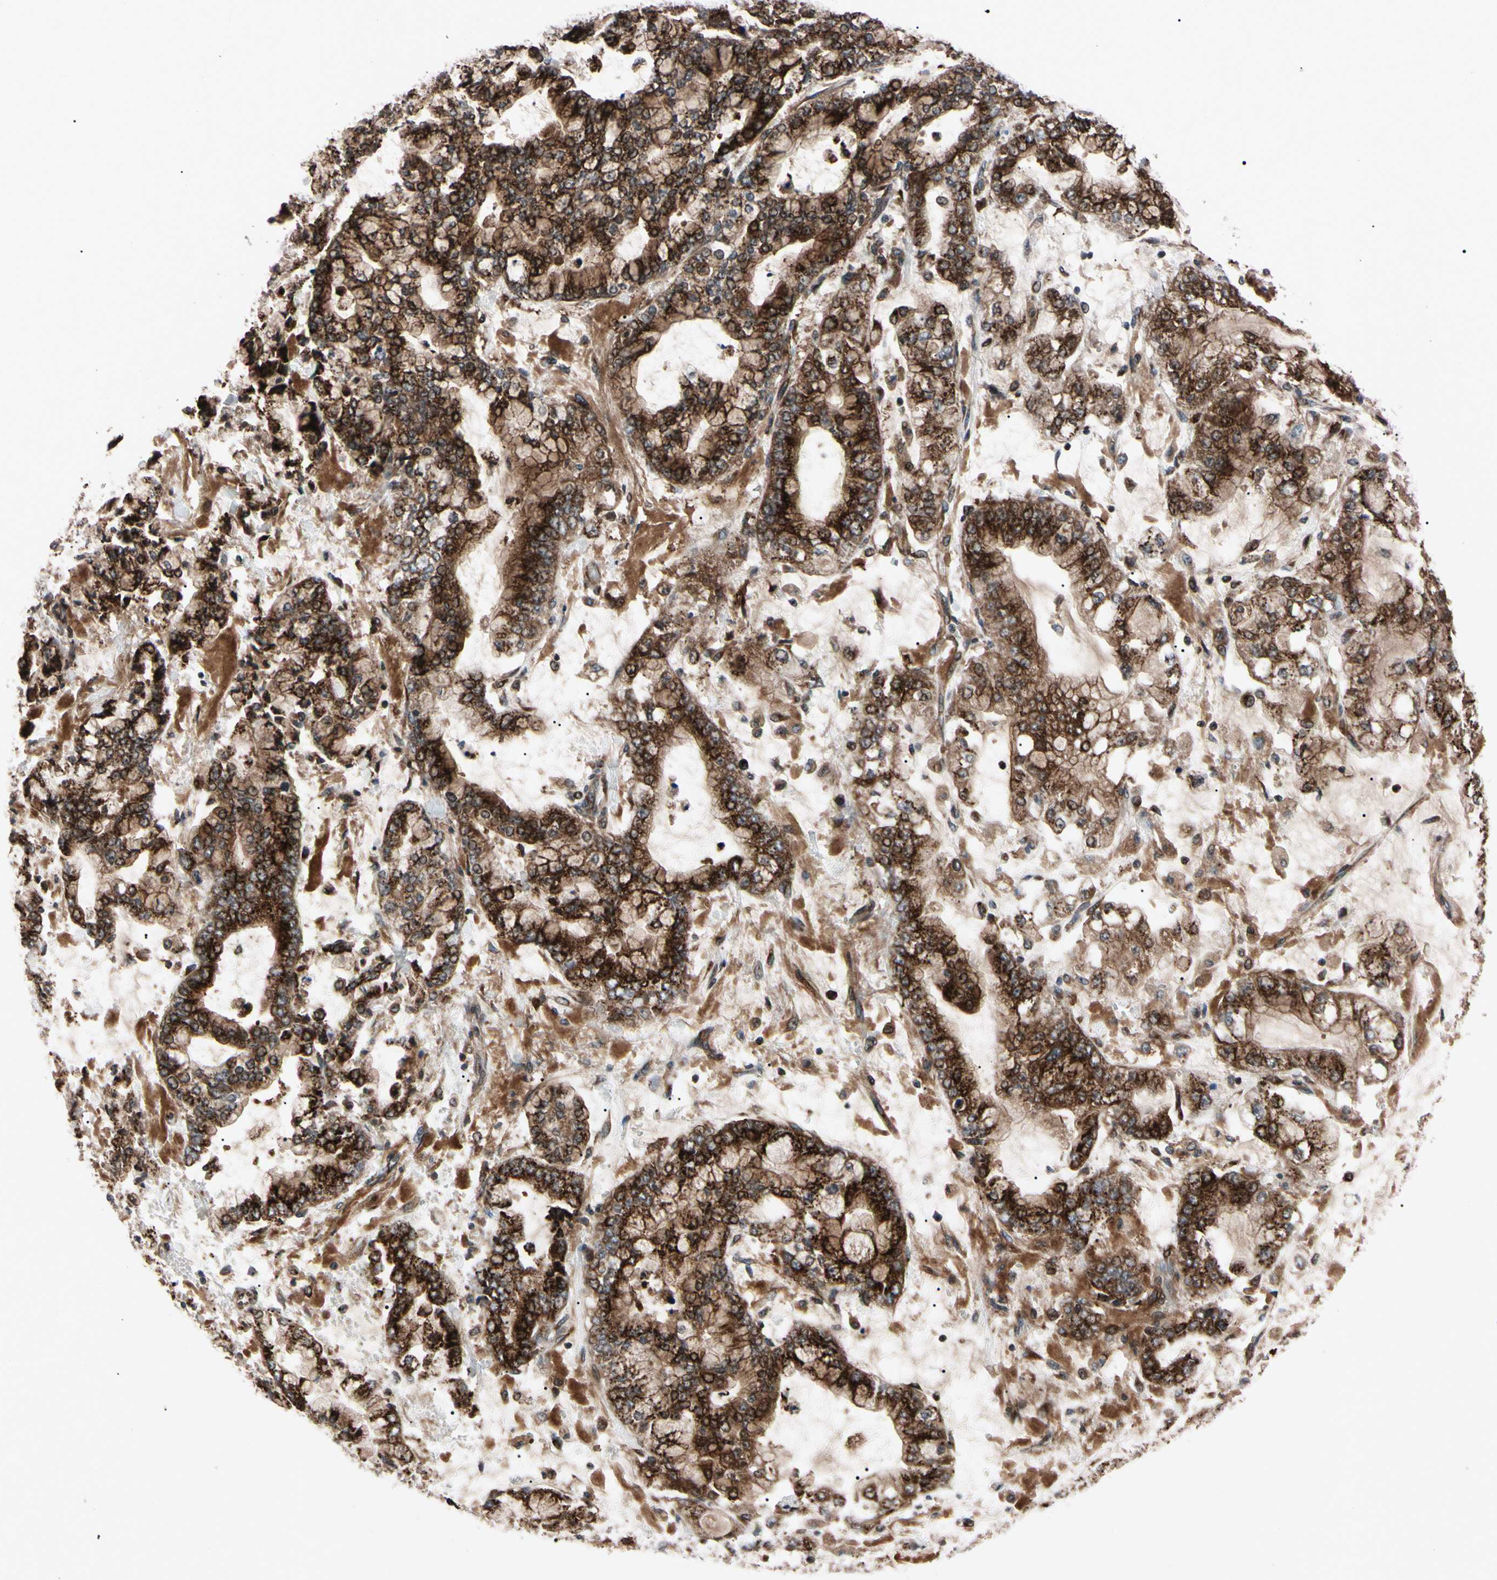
{"staining": {"intensity": "strong", "quantity": ">75%", "location": "cytoplasmic/membranous"}, "tissue": "stomach cancer", "cell_type": "Tumor cells", "image_type": "cancer", "snomed": [{"axis": "morphology", "description": "Adenocarcinoma, NOS"}, {"axis": "topography", "description": "Stomach"}], "caption": "Immunohistochemical staining of human stomach cancer reveals strong cytoplasmic/membranous protein expression in approximately >75% of tumor cells.", "gene": "GUCY1B1", "patient": {"sex": "male", "age": 76}}